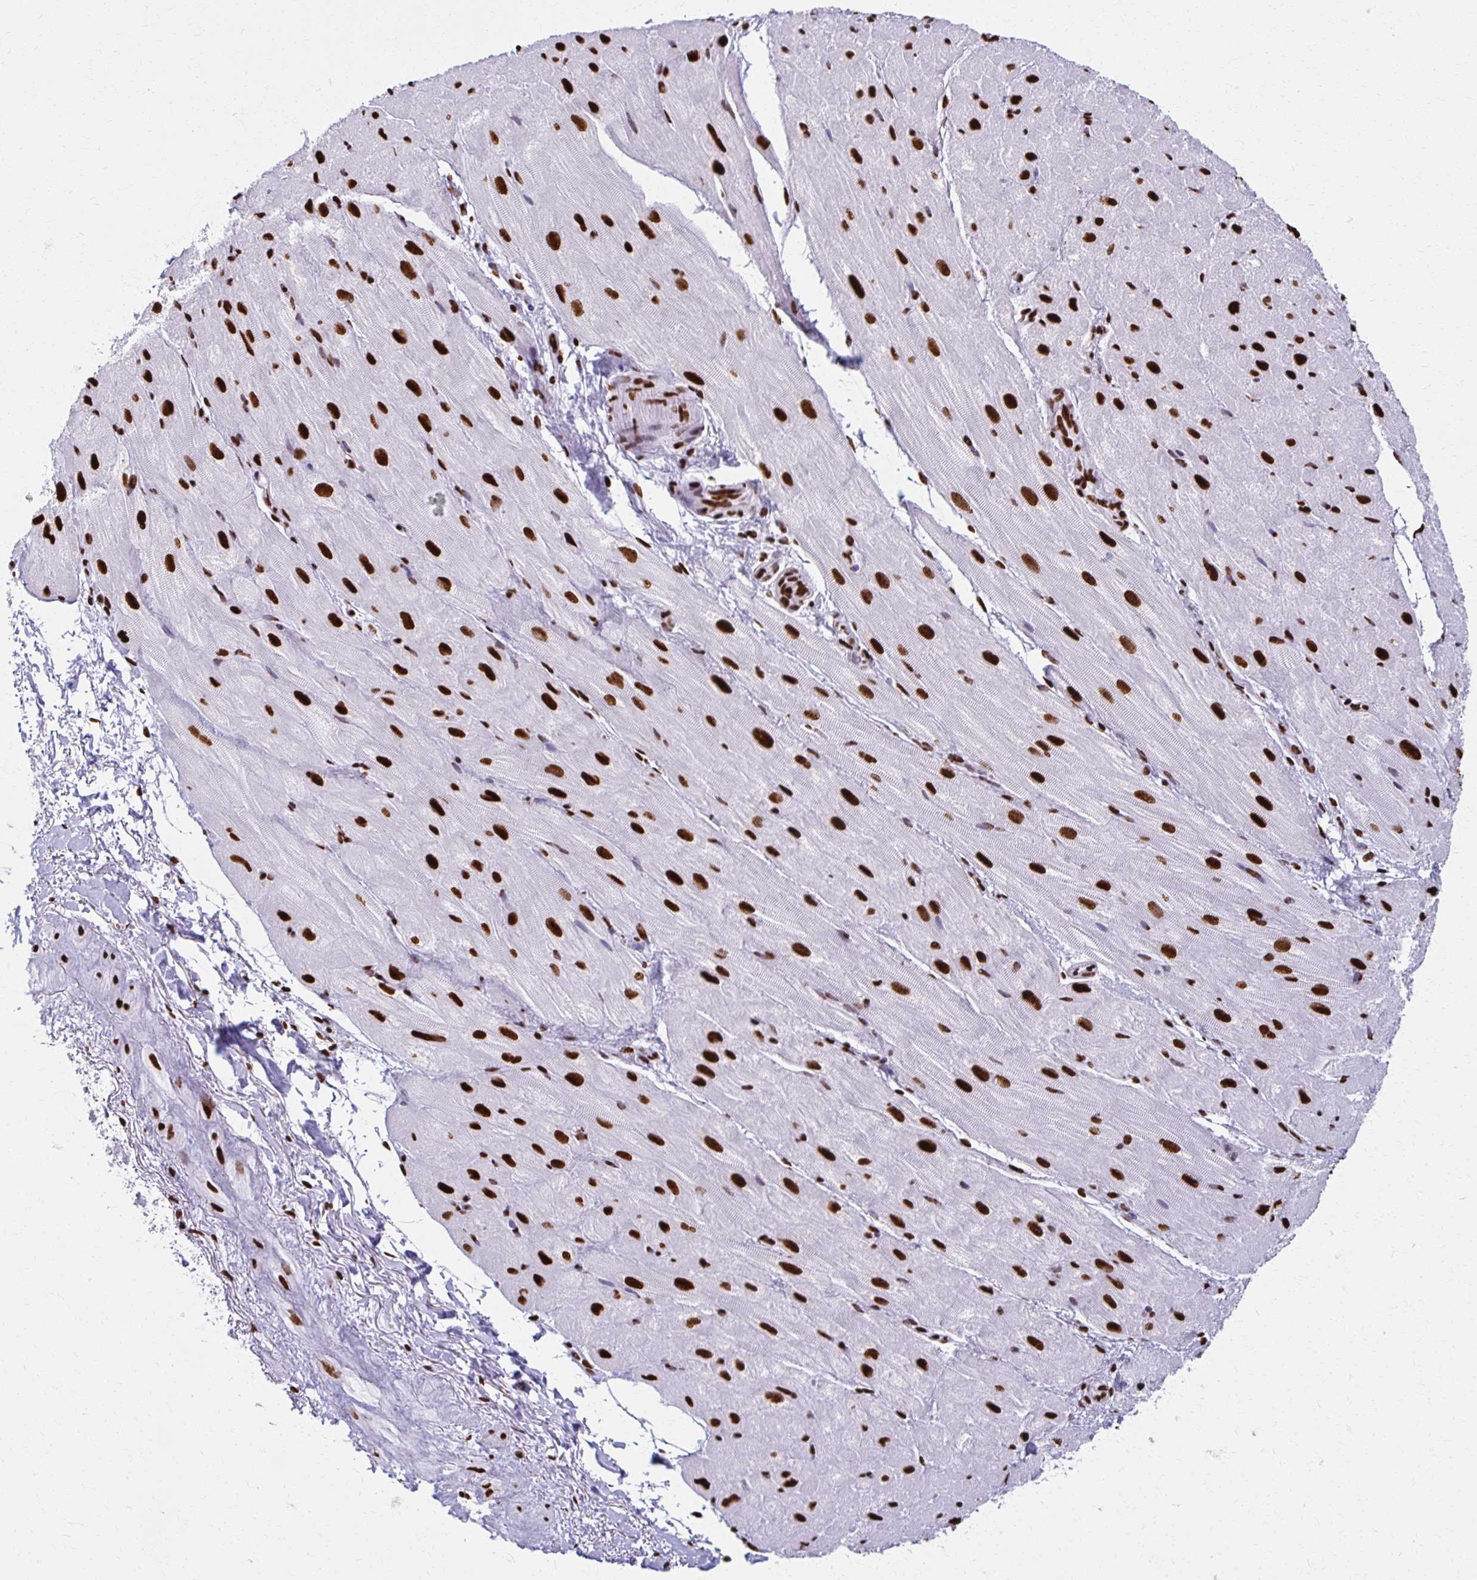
{"staining": {"intensity": "strong", "quantity": ">75%", "location": "nuclear"}, "tissue": "heart muscle", "cell_type": "Cardiomyocytes", "image_type": "normal", "snomed": [{"axis": "morphology", "description": "Normal tissue, NOS"}, {"axis": "topography", "description": "Heart"}], "caption": "Cardiomyocytes reveal high levels of strong nuclear positivity in approximately >75% of cells in benign human heart muscle.", "gene": "NONO", "patient": {"sex": "male", "age": 62}}